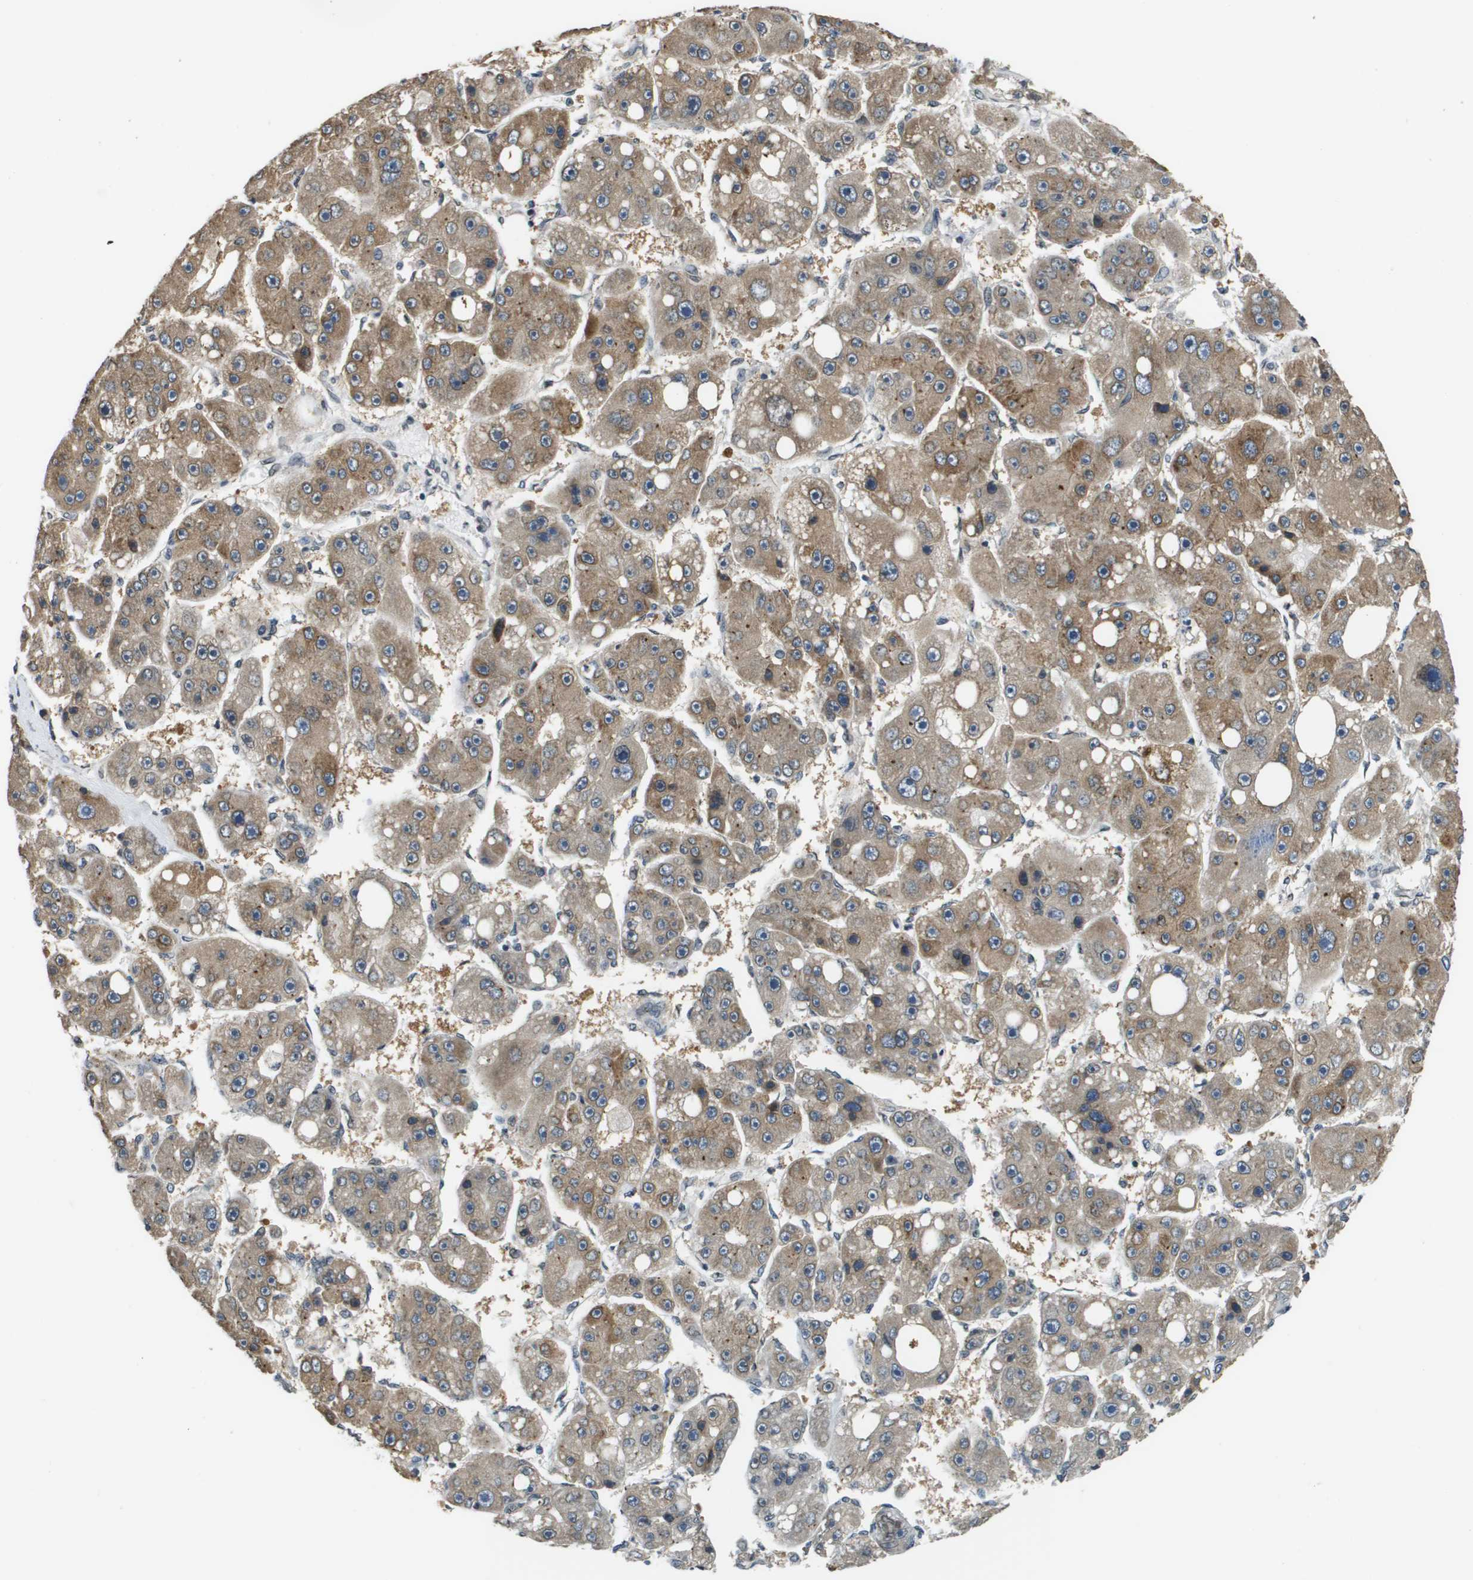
{"staining": {"intensity": "moderate", "quantity": ">75%", "location": "cytoplasmic/membranous"}, "tissue": "liver cancer", "cell_type": "Tumor cells", "image_type": "cancer", "snomed": [{"axis": "morphology", "description": "Carcinoma, Hepatocellular, NOS"}, {"axis": "topography", "description": "Liver"}], "caption": "Moderate cytoplasmic/membranous protein staining is seen in about >75% of tumor cells in hepatocellular carcinoma (liver).", "gene": "FANCC", "patient": {"sex": "female", "age": 61}}